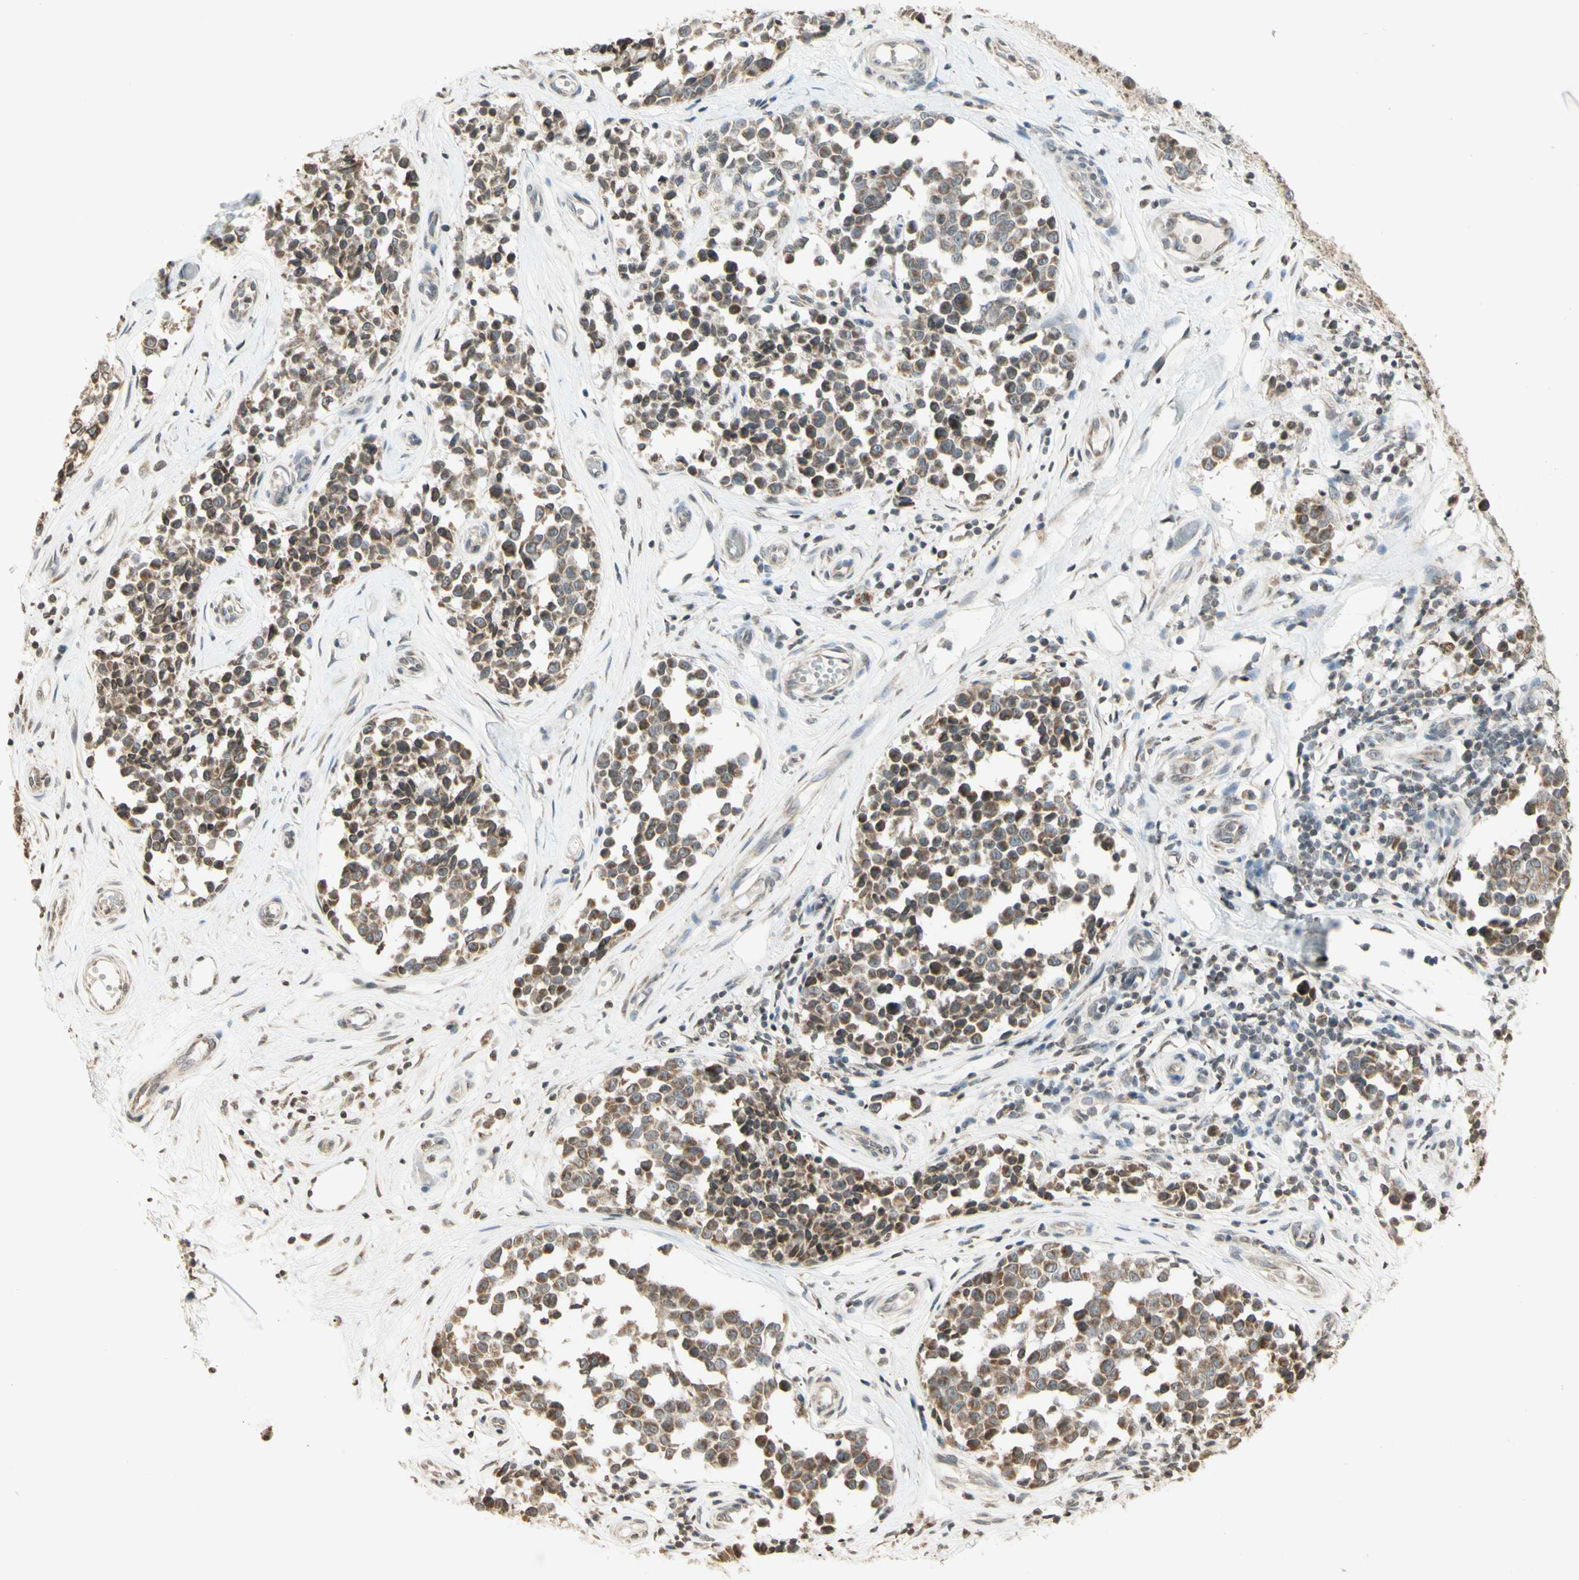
{"staining": {"intensity": "moderate", "quantity": ">75%", "location": "cytoplasmic/membranous,nuclear"}, "tissue": "melanoma", "cell_type": "Tumor cells", "image_type": "cancer", "snomed": [{"axis": "morphology", "description": "Malignant melanoma, NOS"}, {"axis": "topography", "description": "Skin"}], "caption": "This is a photomicrograph of immunohistochemistry (IHC) staining of melanoma, which shows moderate staining in the cytoplasmic/membranous and nuclear of tumor cells.", "gene": "CCNI", "patient": {"sex": "female", "age": 64}}